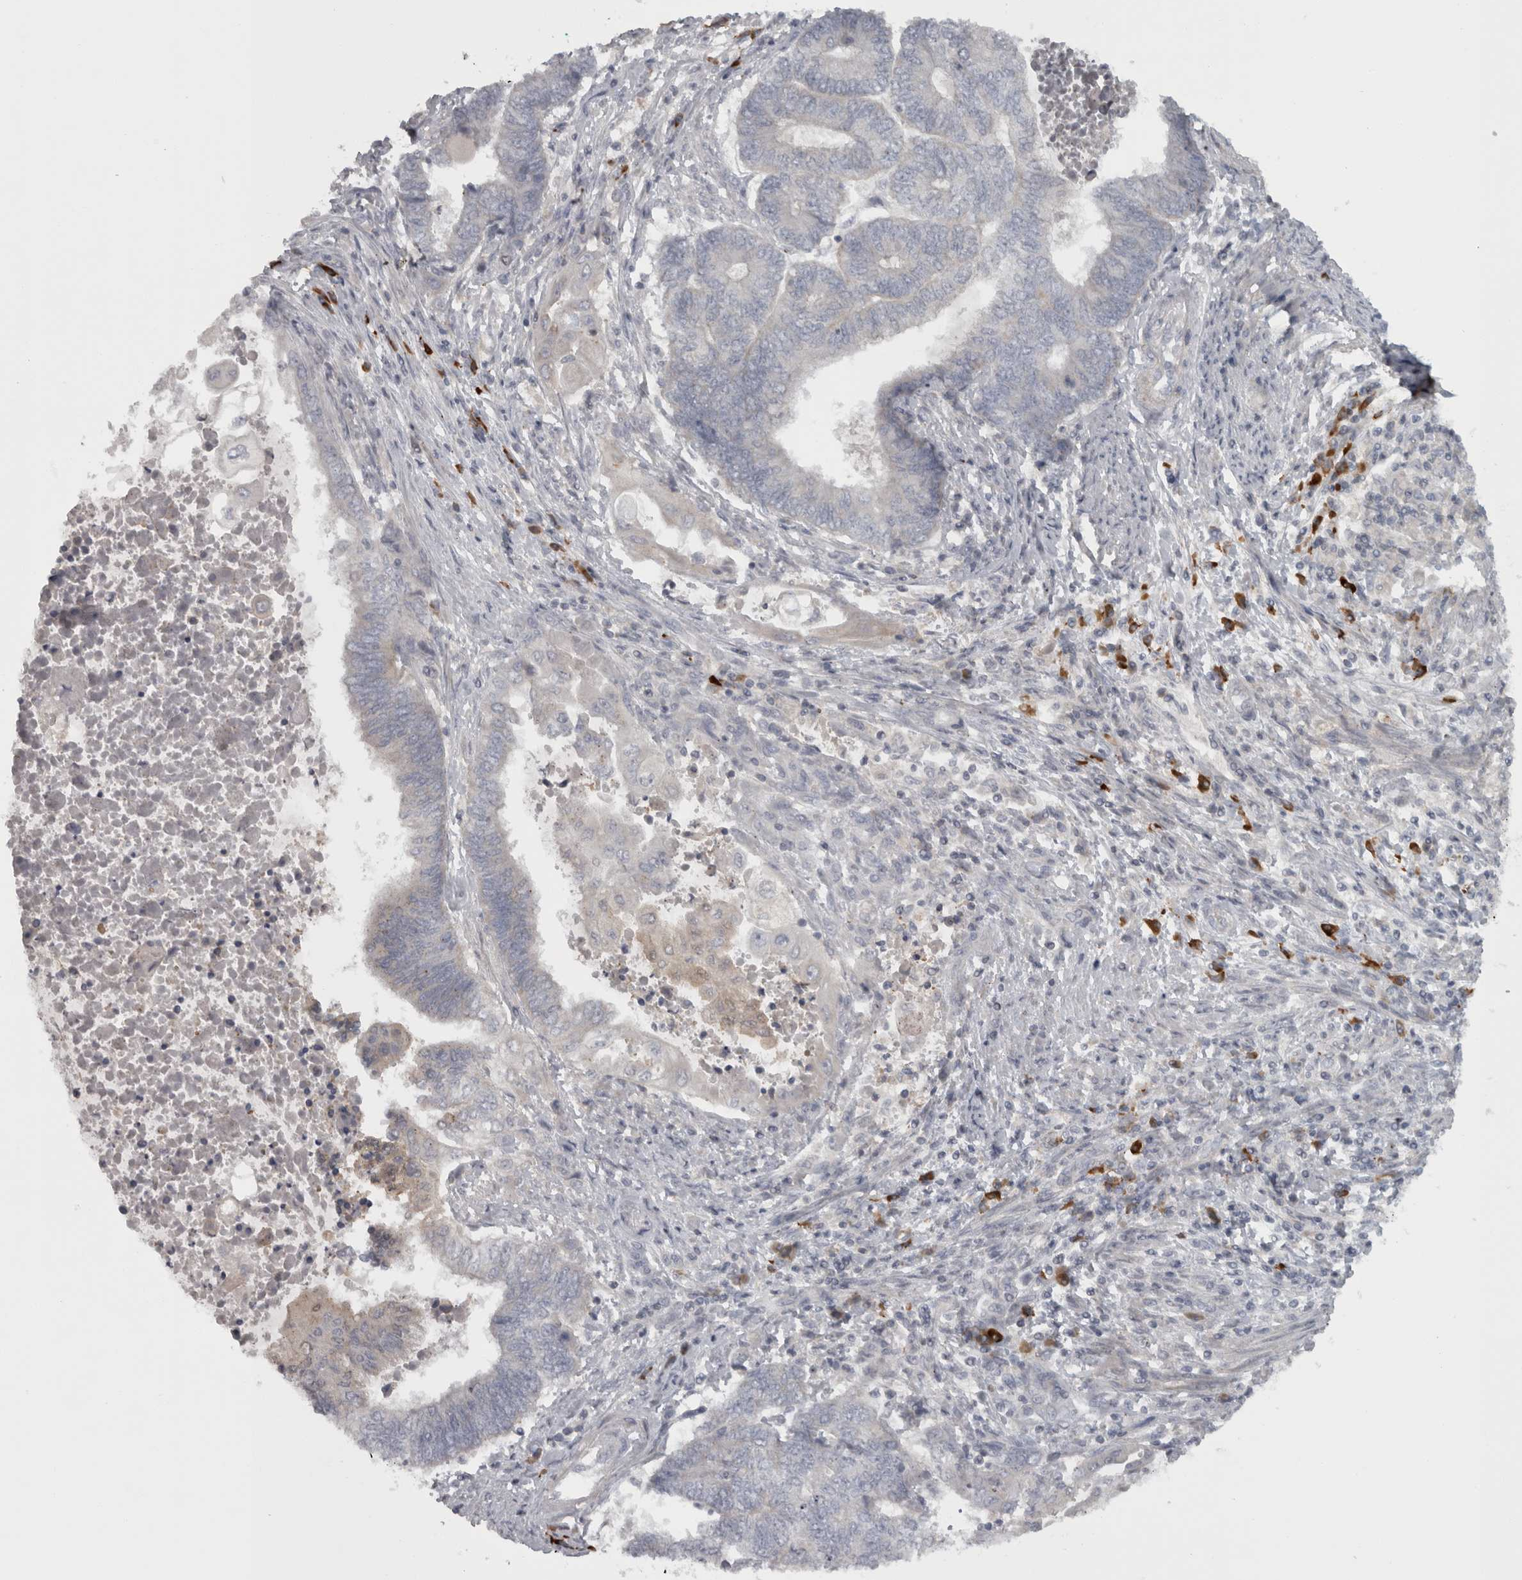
{"staining": {"intensity": "negative", "quantity": "none", "location": "none"}, "tissue": "endometrial cancer", "cell_type": "Tumor cells", "image_type": "cancer", "snomed": [{"axis": "morphology", "description": "Adenocarcinoma, NOS"}, {"axis": "topography", "description": "Uterus"}, {"axis": "topography", "description": "Endometrium"}], "caption": "IHC micrograph of human adenocarcinoma (endometrial) stained for a protein (brown), which shows no positivity in tumor cells.", "gene": "SLCO5A1", "patient": {"sex": "female", "age": 70}}